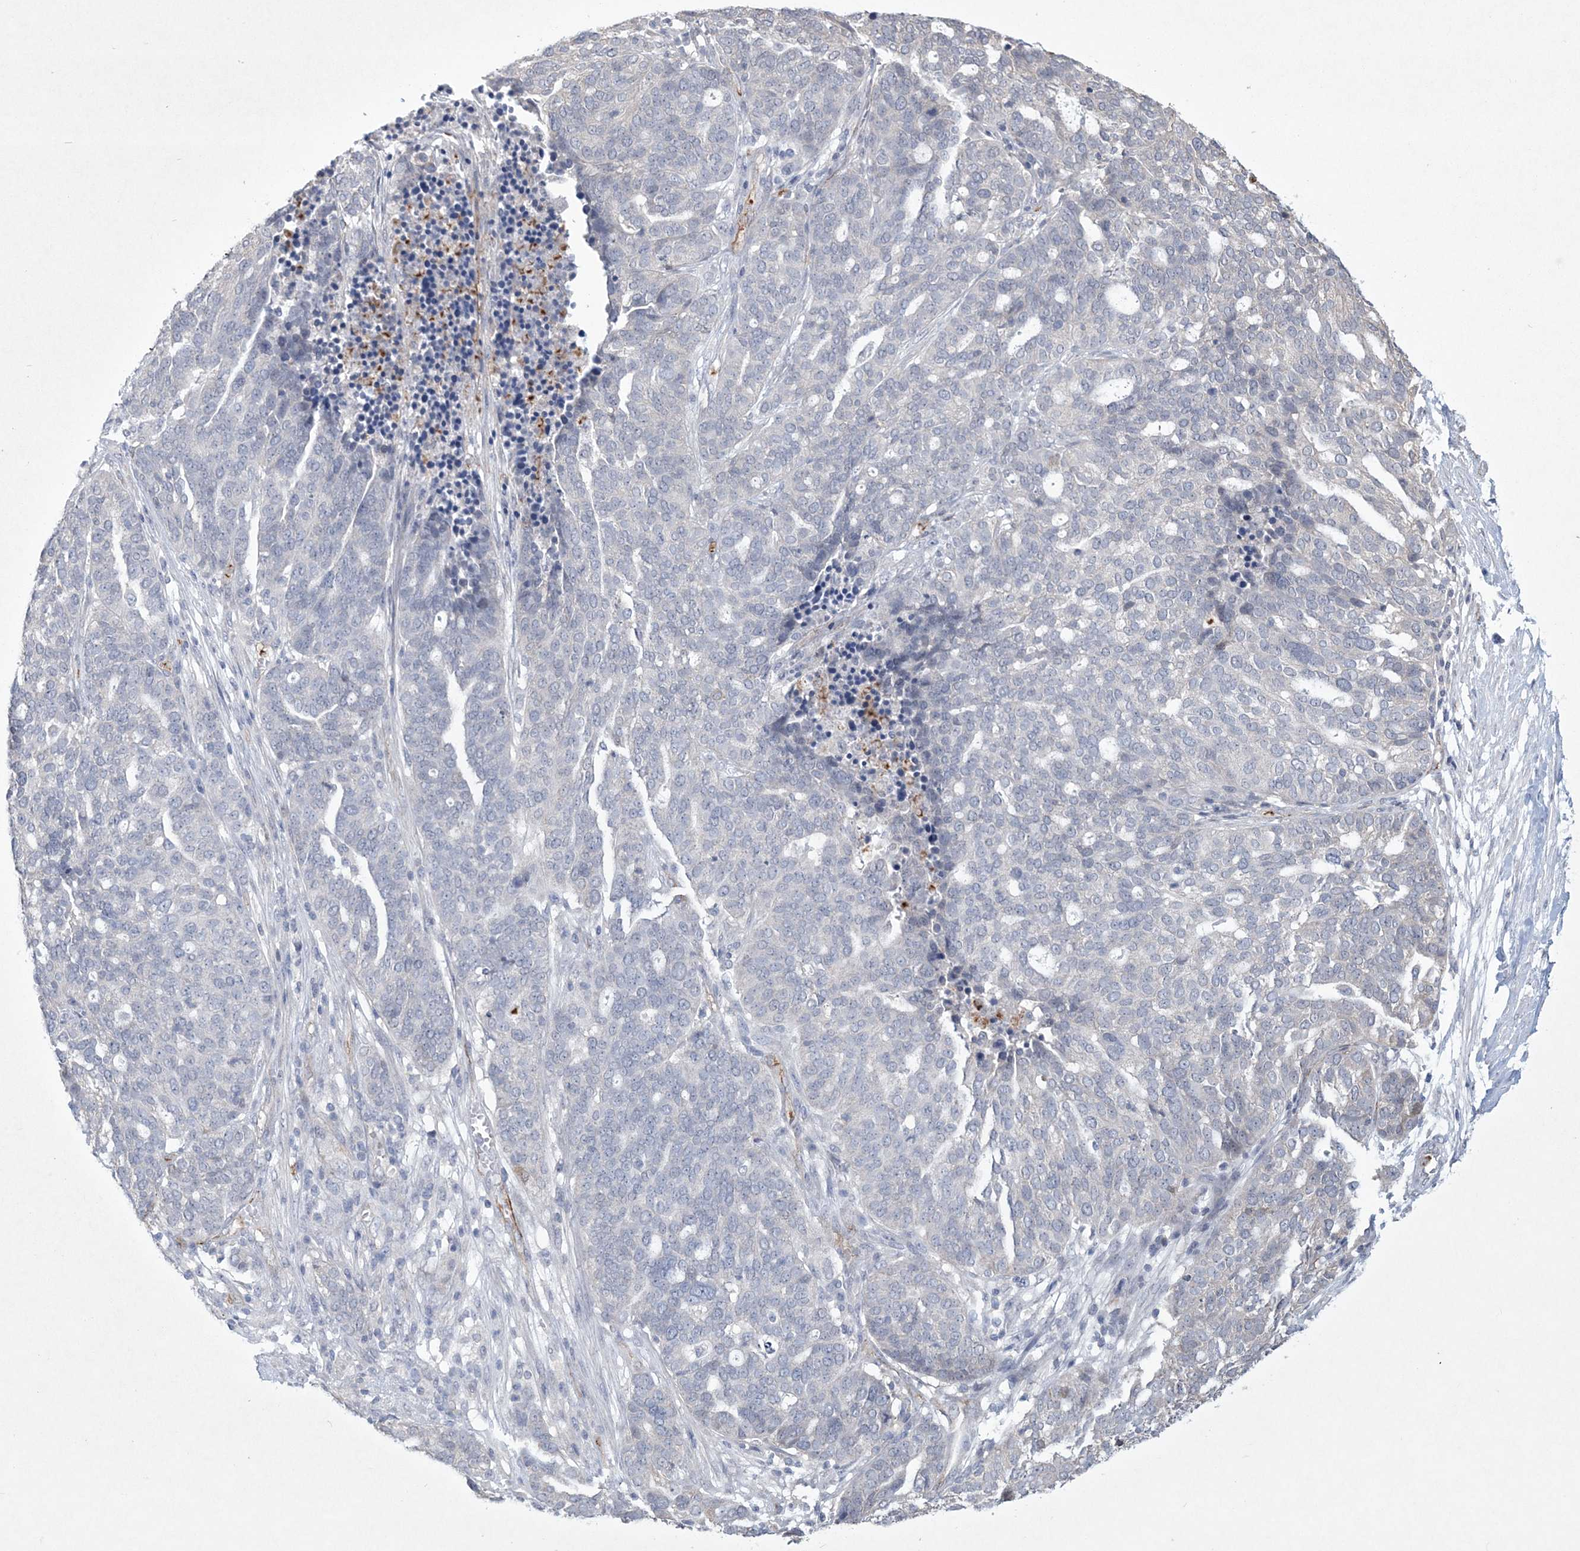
{"staining": {"intensity": "negative", "quantity": "none", "location": "none"}, "tissue": "ovarian cancer", "cell_type": "Tumor cells", "image_type": "cancer", "snomed": [{"axis": "morphology", "description": "Cystadenocarcinoma, serous, NOS"}, {"axis": "topography", "description": "Ovary"}], "caption": "The image displays no staining of tumor cells in ovarian cancer (serous cystadenocarcinoma). (Stains: DAB immunohistochemistry with hematoxylin counter stain, Microscopy: brightfield microscopy at high magnification).", "gene": "DPCD", "patient": {"sex": "female", "age": 59}}